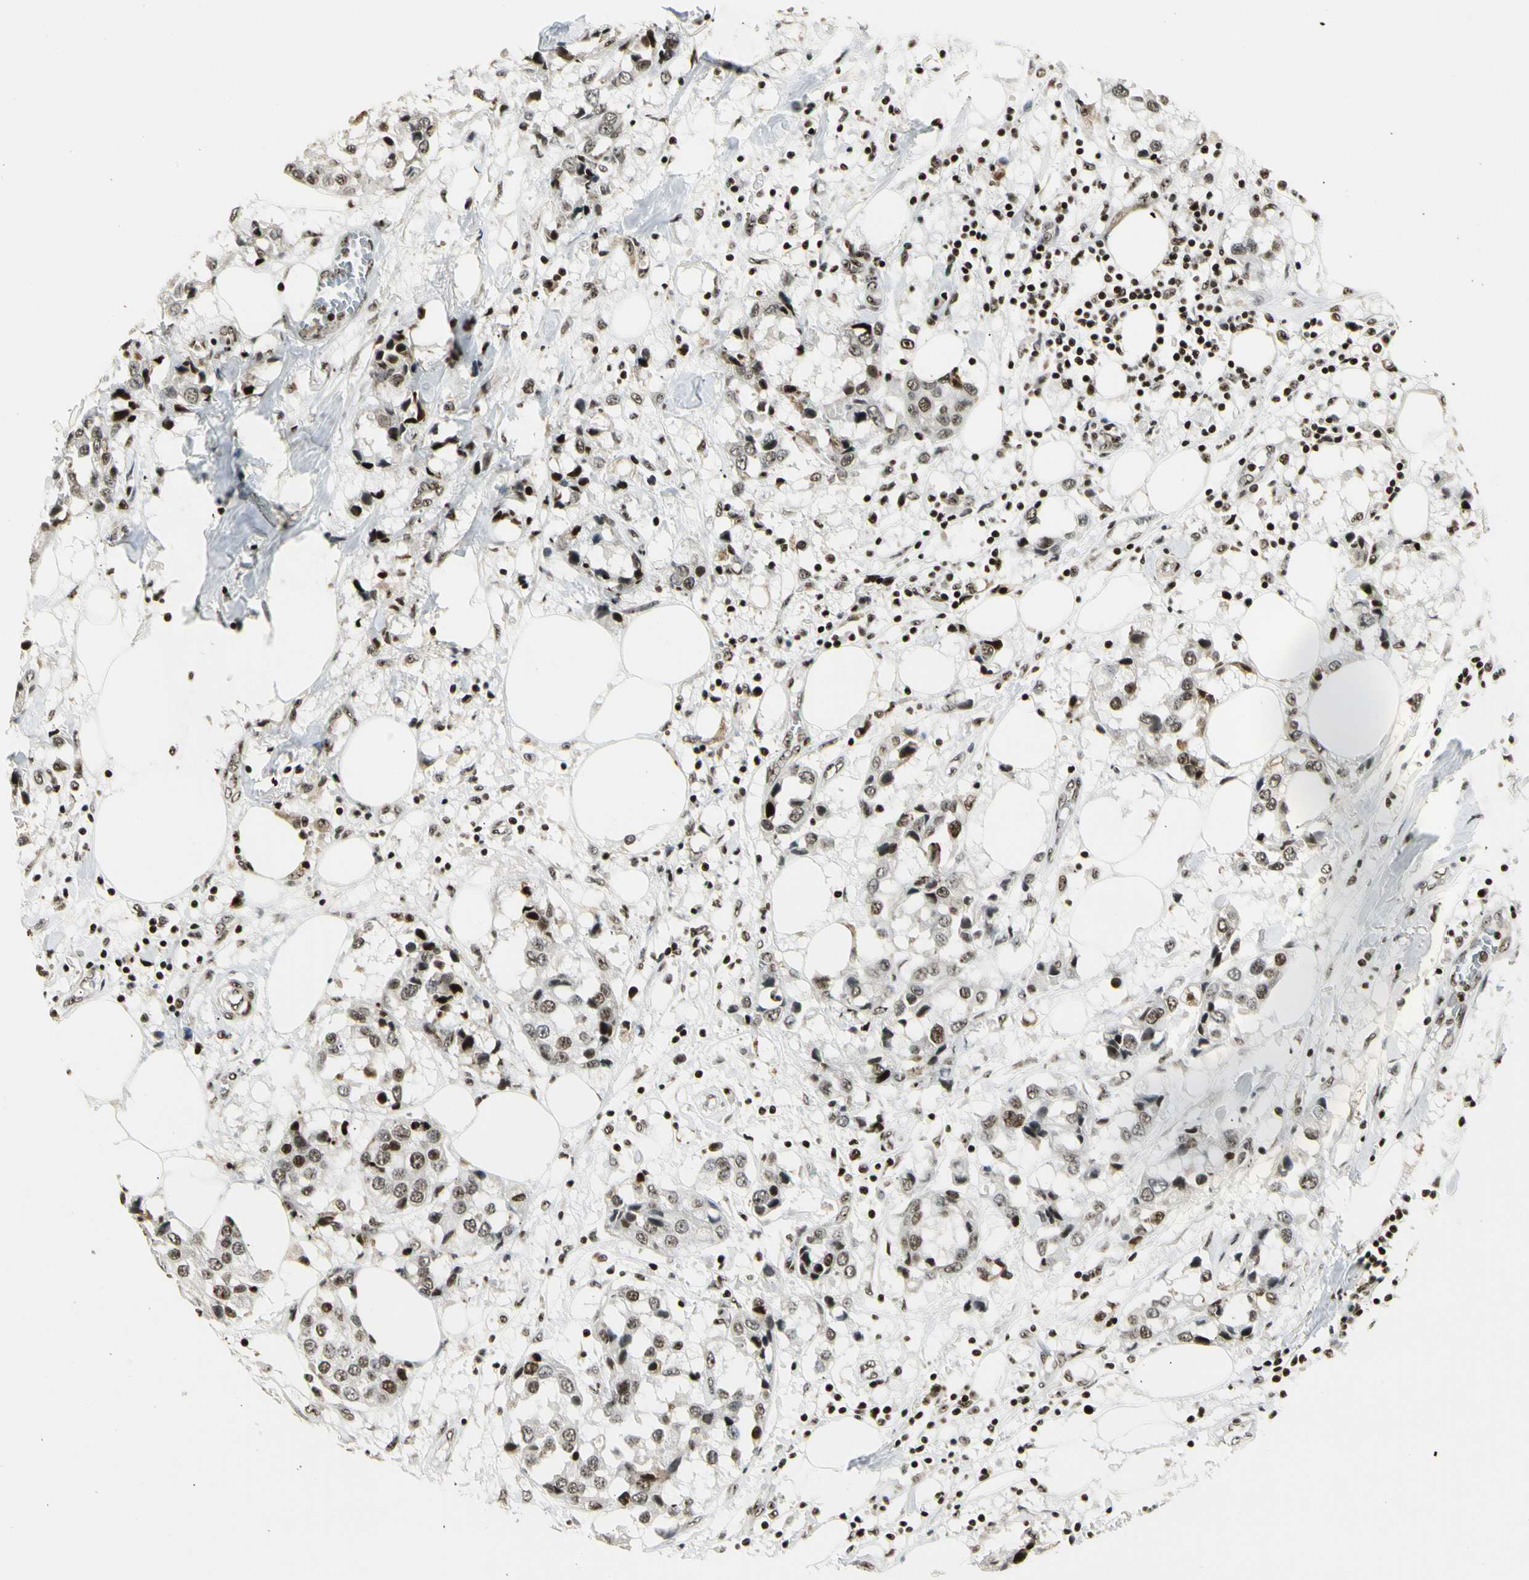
{"staining": {"intensity": "moderate", "quantity": ">75%", "location": "nuclear"}, "tissue": "breast cancer", "cell_type": "Tumor cells", "image_type": "cancer", "snomed": [{"axis": "morphology", "description": "Duct carcinoma"}, {"axis": "topography", "description": "Breast"}], "caption": "The photomicrograph displays staining of breast invasive ductal carcinoma, revealing moderate nuclear protein expression (brown color) within tumor cells. Nuclei are stained in blue.", "gene": "UBTF", "patient": {"sex": "female", "age": 80}}